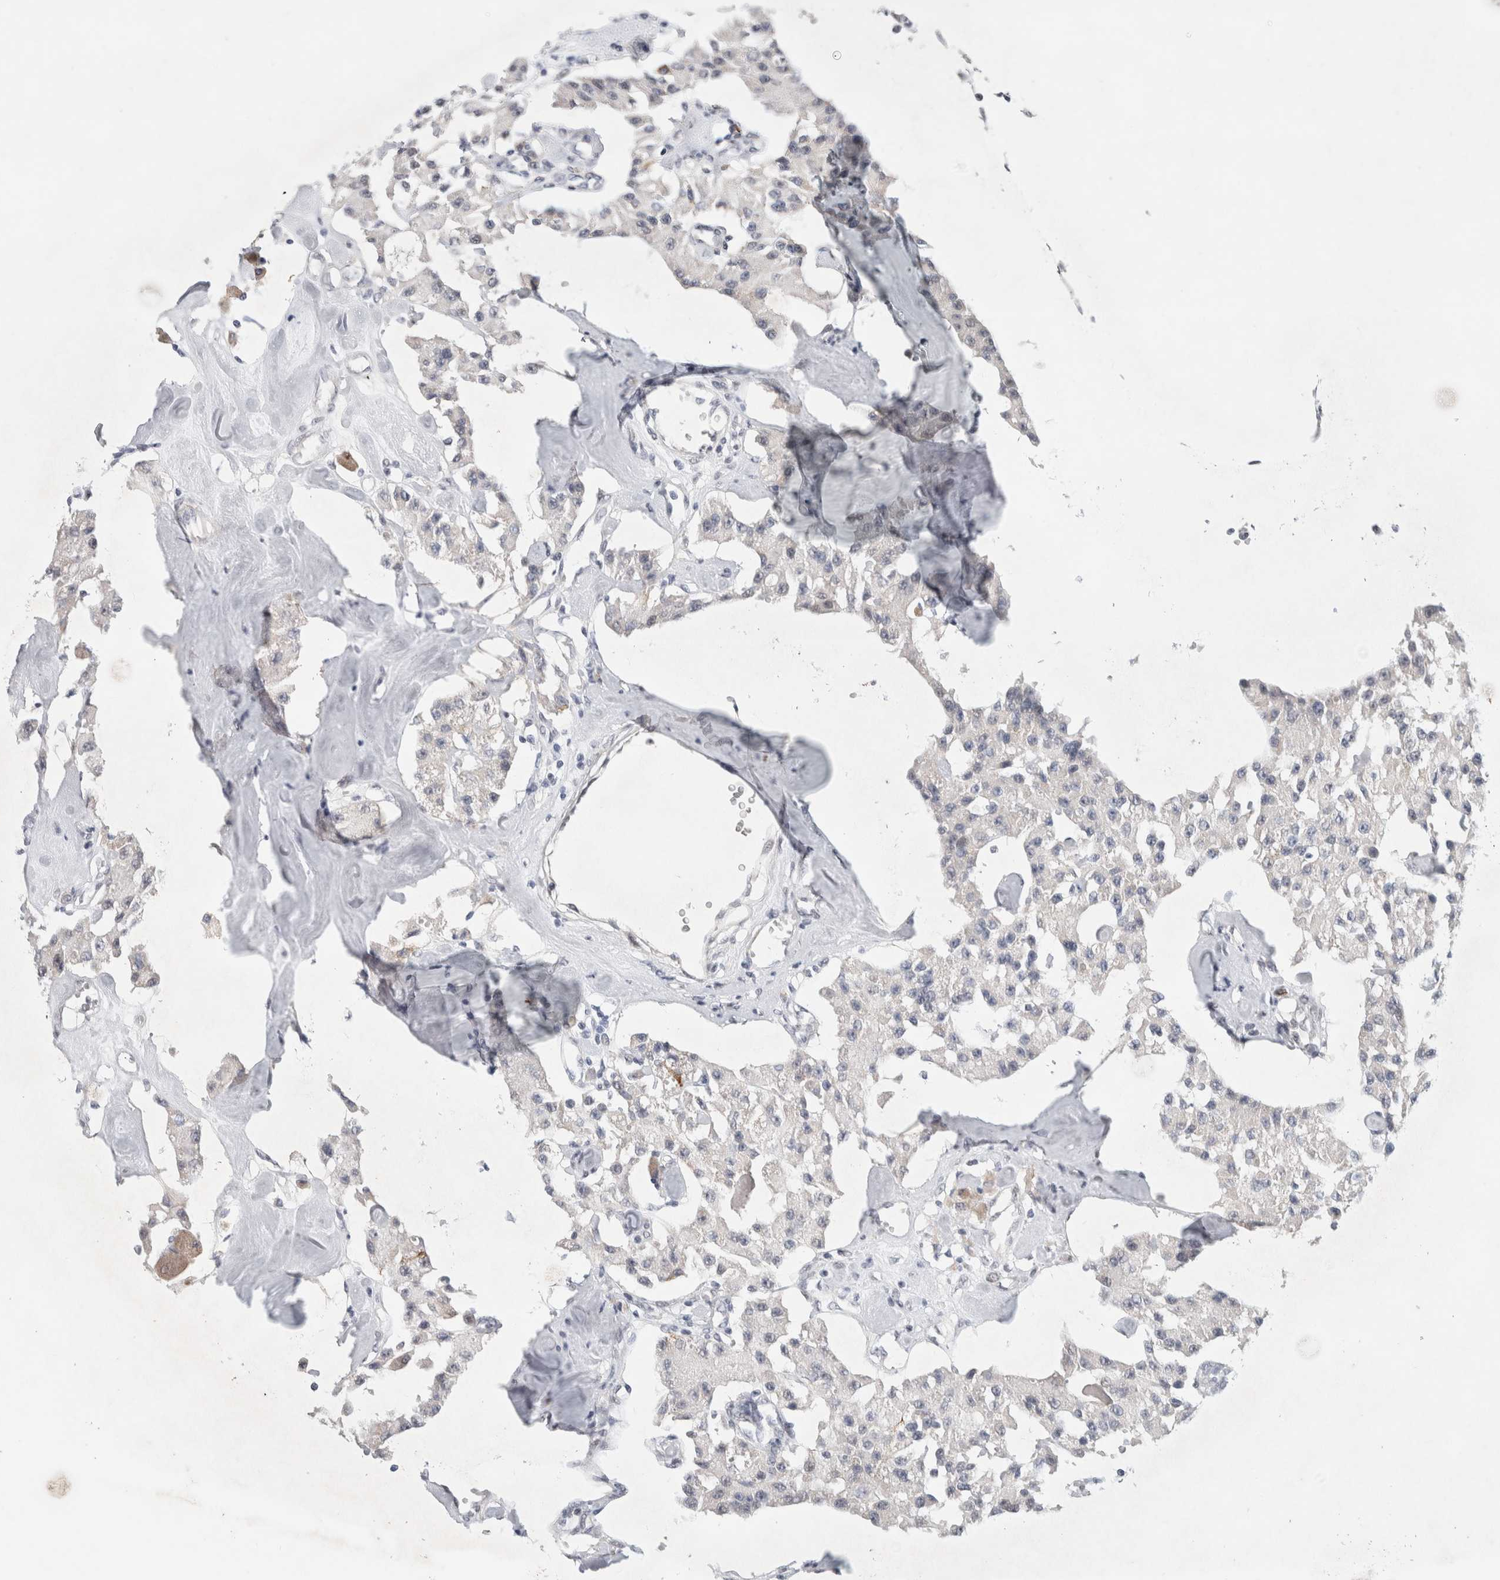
{"staining": {"intensity": "negative", "quantity": "none", "location": "none"}, "tissue": "carcinoid", "cell_type": "Tumor cells", "image_type": "cancer", "snomed": [{"axis": "morphology", "description": "Carcinoid, malignant, NOS"}, {"axis": "topography", "description": "Pancreas"}], "caption": "Tumor cells show no significant expression in carcinoid. The staining is performed using DAB (3,3'-diaminobenzidine) brown chromogen with nuclei counter-stained in using hematoxylin.", "gene": "KNL1", "patient": {"sex": "male", "age": 41}}